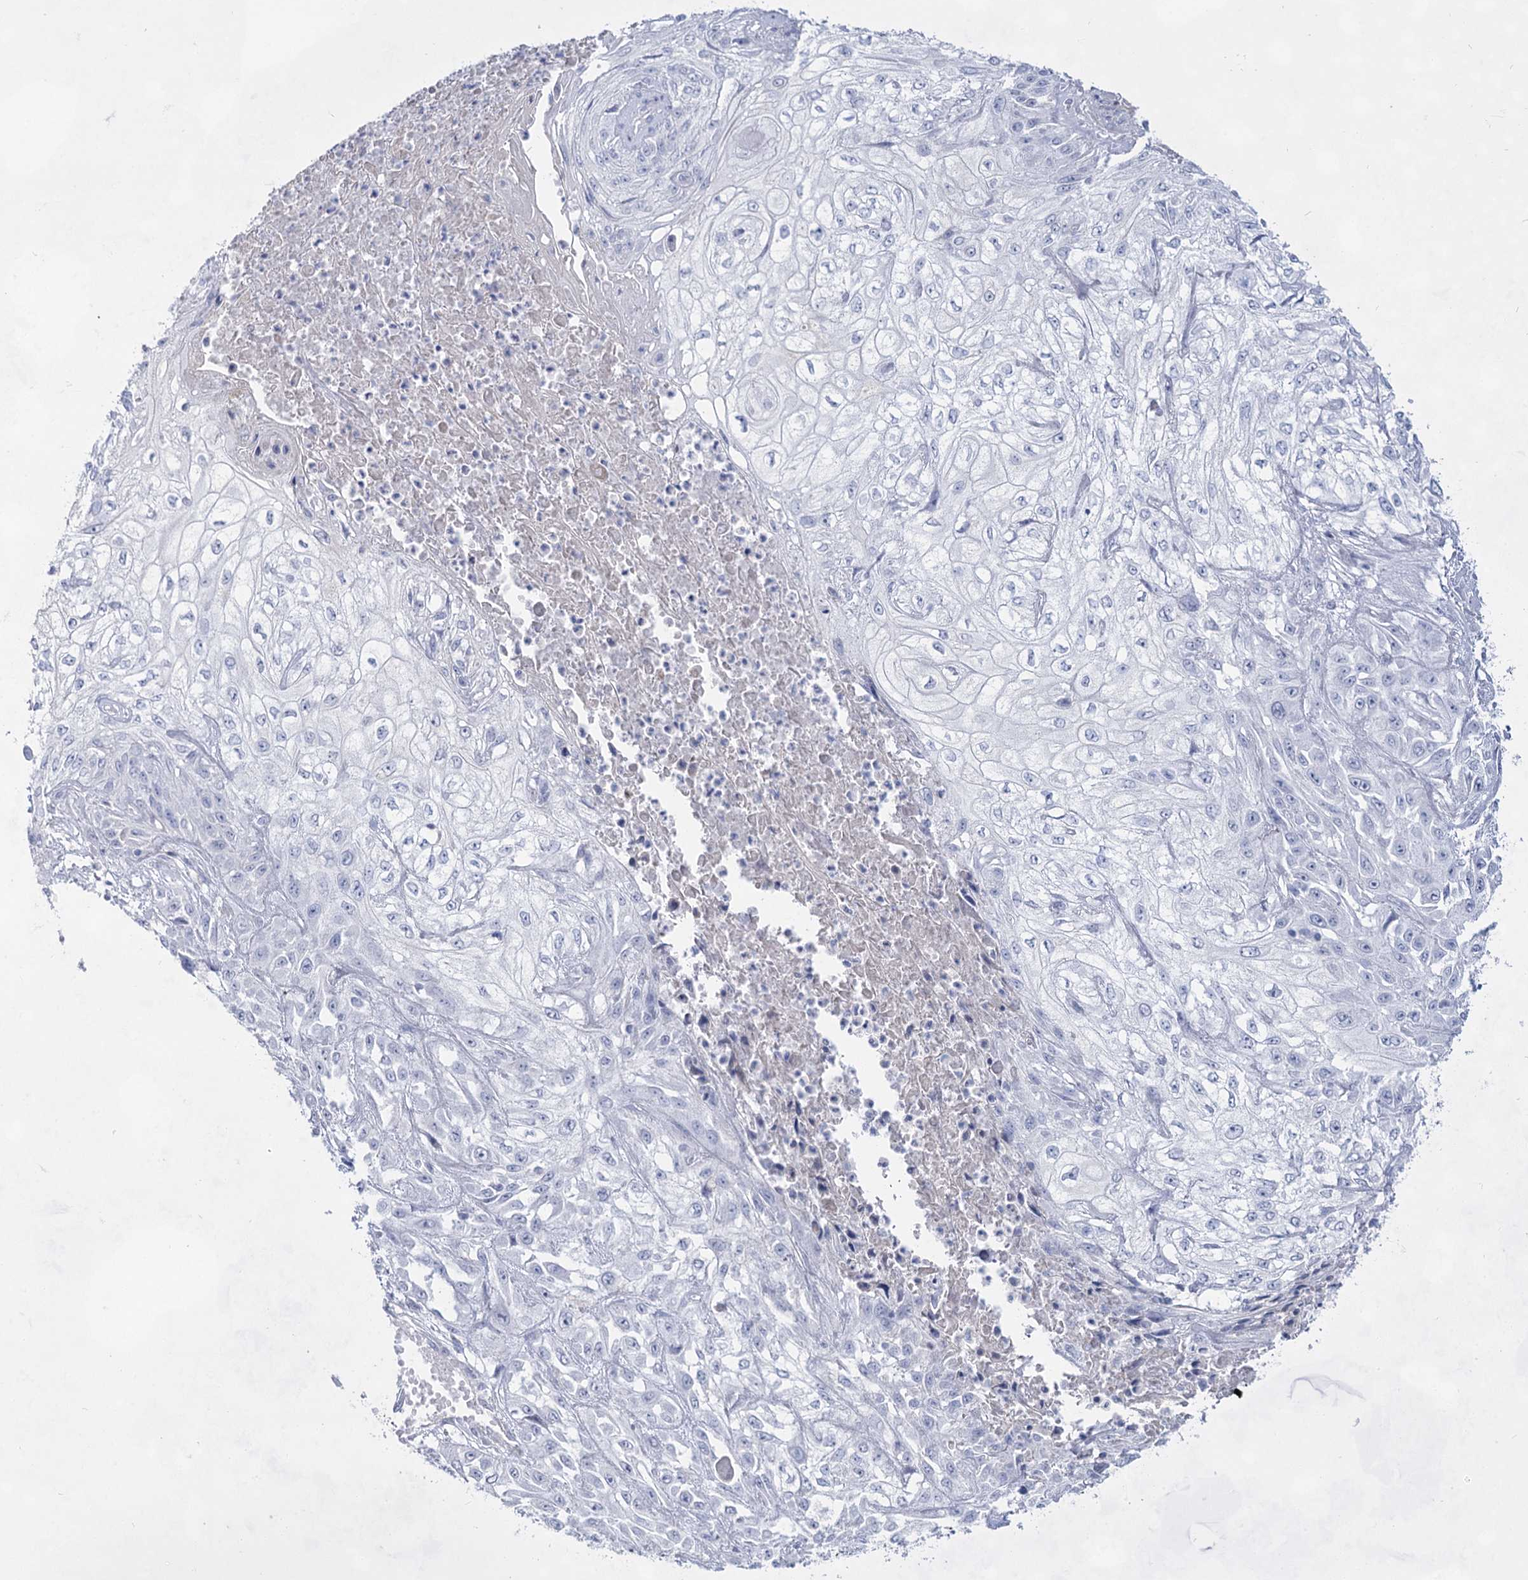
{"staining": {"intensity": "negative", "quantity": "none", "location": "none"}, "tissue": "skin cancer", "cell_type": "Tumor cells", "image_type": "cancer", "snomed": [{"axis": "morphology", "description": "Squamous cell carcinoma, NOS"}, {"axis": "morphology", "description": "Squamous cell carcinoma, metastatic, NOS"}, {"axis": "topography", "description": "Skin"}, {"axis": "topography", "description": "Lymph node"}], "caption": "Immunohistochemistry (IHC) photomicrograph of human skin cancer (metastatic squamous cell carcinoma) stained for a protein (brown), which demonstrates no staining in tumor cells. (DAB immunohistochemistry (IHC) with hematoxylin counter stain).", "gene": "ACRV1", "patient": {"sex": "male", "age": 75}}